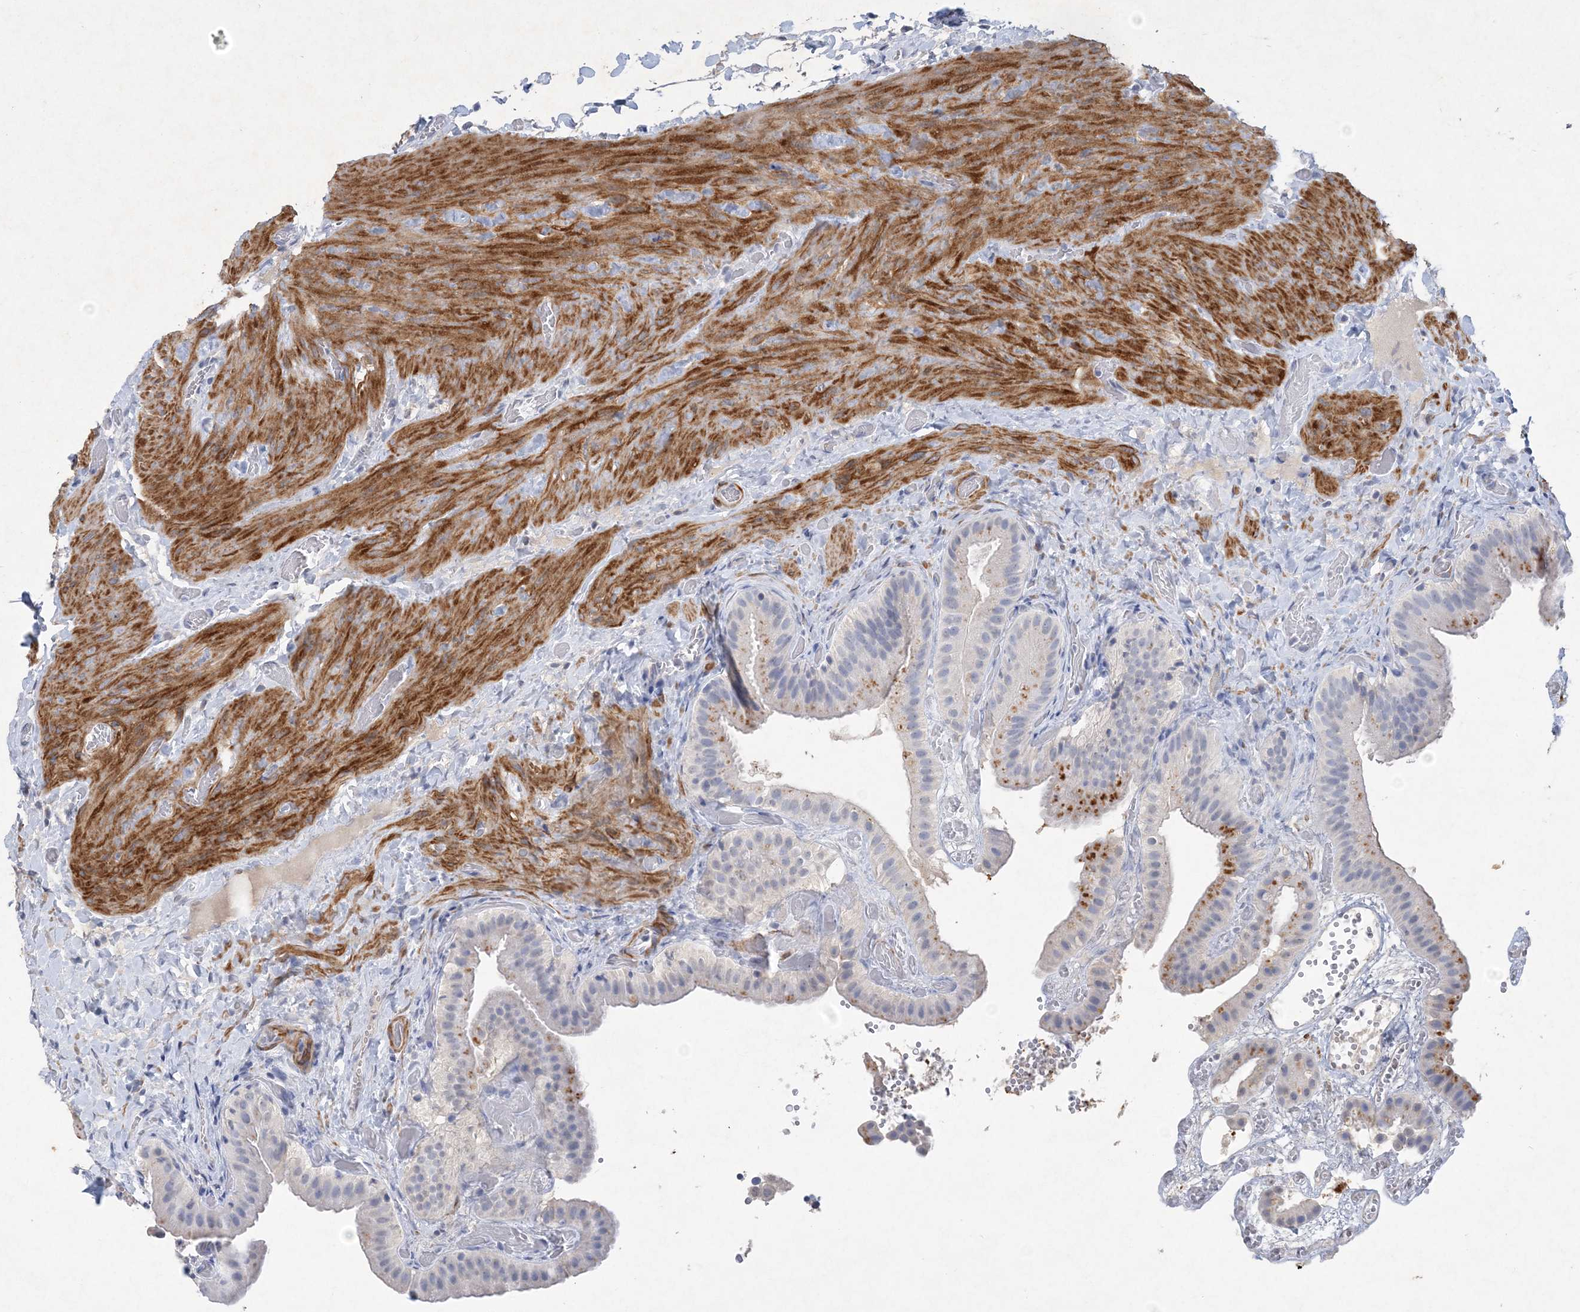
{"staining": {"intensity": "moderate", "quantity": "25%-75%", "location": "cytoplasmic/membranous"}, "tissue": "gallbladder", "cell_type": "Glandular cells", "image_type": "normal", "snomed": [{"axis": "morphology", "description": "Normal tissue, NOS"}, {"axis": "topography", "description": "Gallbladder"}], "caption": "Approximately 25%-75% of glandular cells in unremarkable gallbladder exhibit moderate cytoplasmic/membranous protein positivity as visualized by brown immunohistochemical staining.", "gene": "C11orf58", "patient": {"sex": "female", "age": 64}}